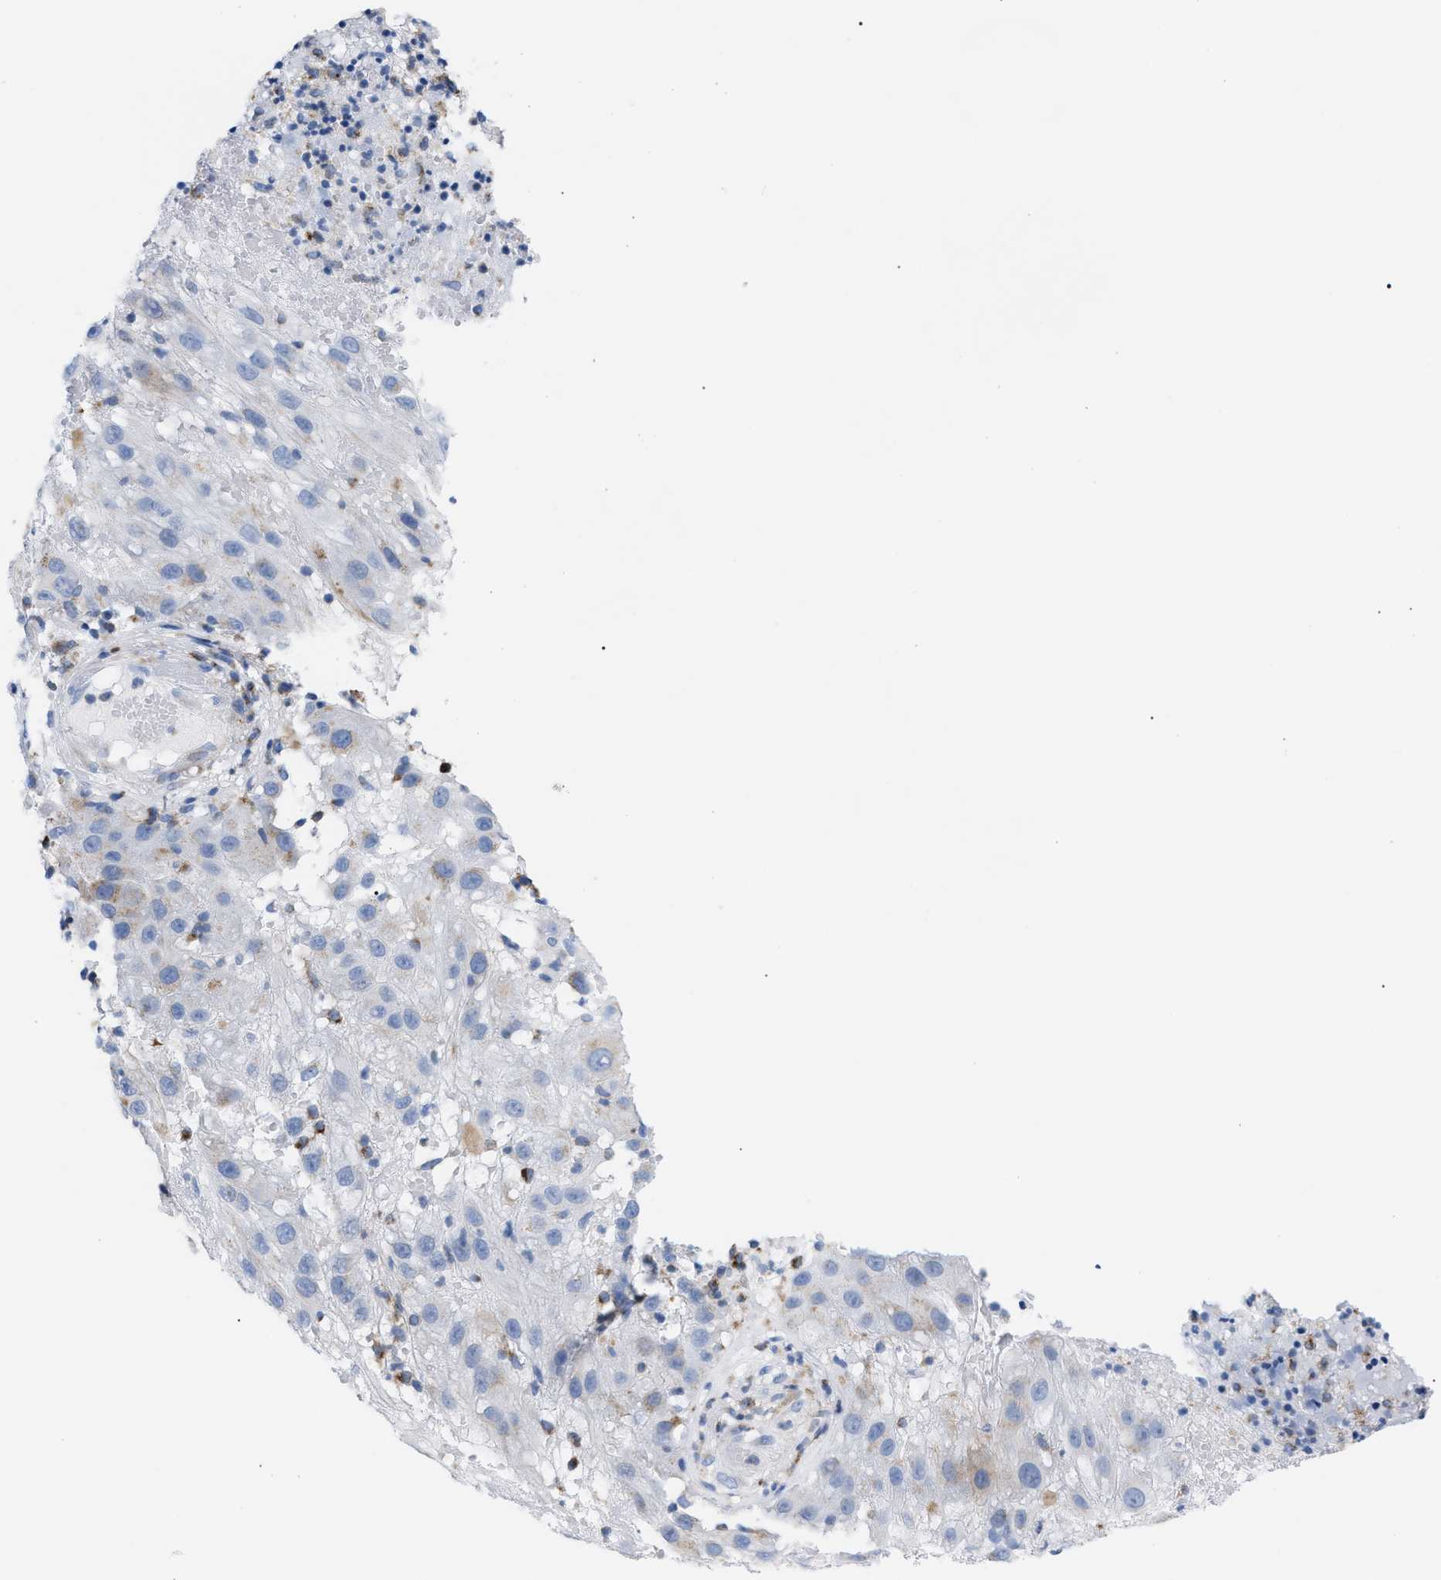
{"staining": {"intensity": "negative", "quantity": "none", "location": "none"}, "tissue": "melanoma", "cell_type": "Tumor cells", "image_type": "cancer", "snomed": [{"axis": "morphology", "description": "Malignant melanoma, NOS"}, {"axis": "topography", "description": "Skin"}], "caption": "A histopathology image of human malignant melanoma is negative for staining in tumor cells.", "gene": "TACC3", "patient": {"sex": "female", "age": 81}}